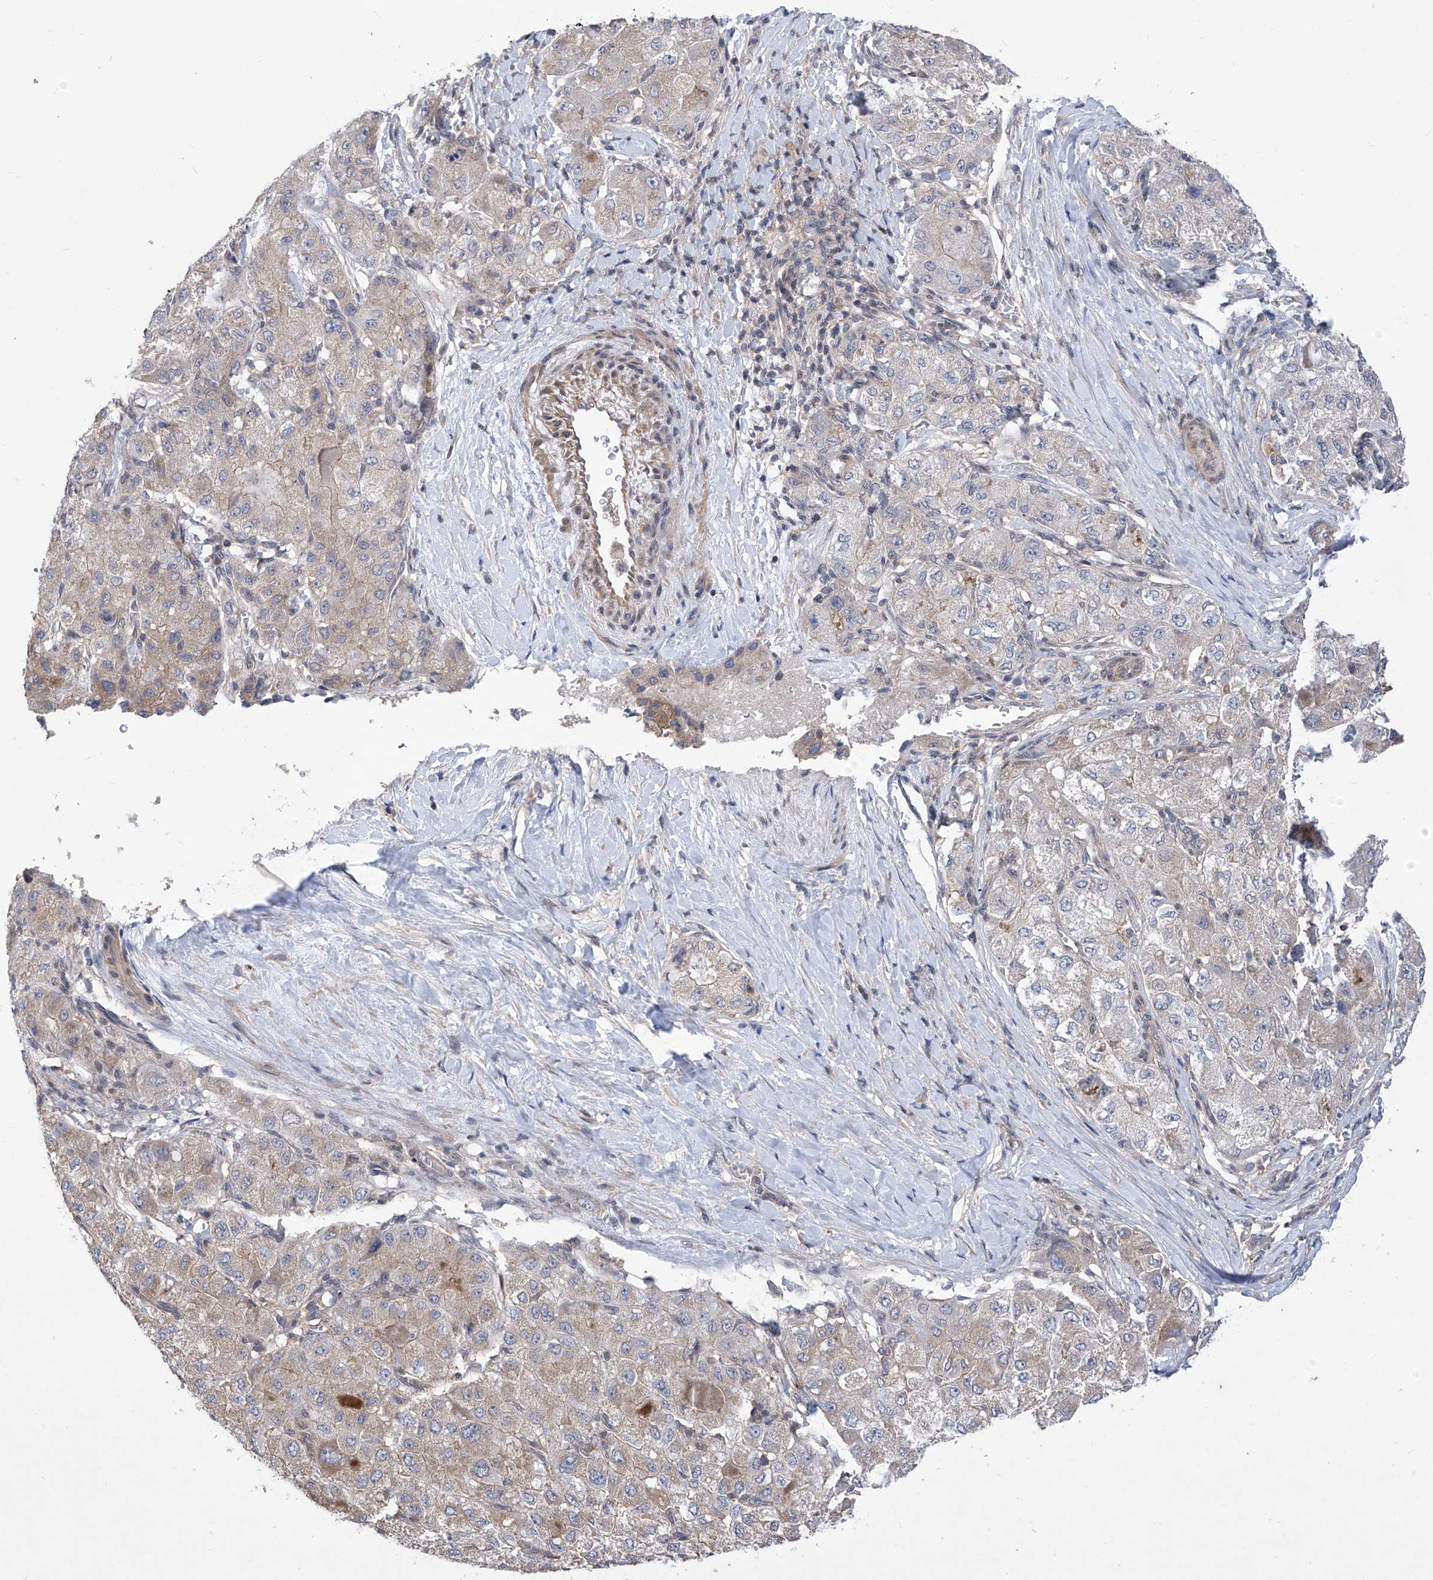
{"staining": {"intensity": "weak", "quantity": "<25%", "location": "cytoplasmic/membranous"}, "tissue": "liver cancer", "cell_type": "Tumor cells", "image_type": "cancer", "snomed": [{"axis": "morphology", "description": "Carcinoma, Hepatocellular, NOS"}, {"axis": "topography", "description": "Liver"}], "caption": "Image shows no protein expression in tumor cells of hepatocellular carcinoma (liver) tissue.", "gene": "KIFC2", "patient": {"sex": "male", "age": 80}}